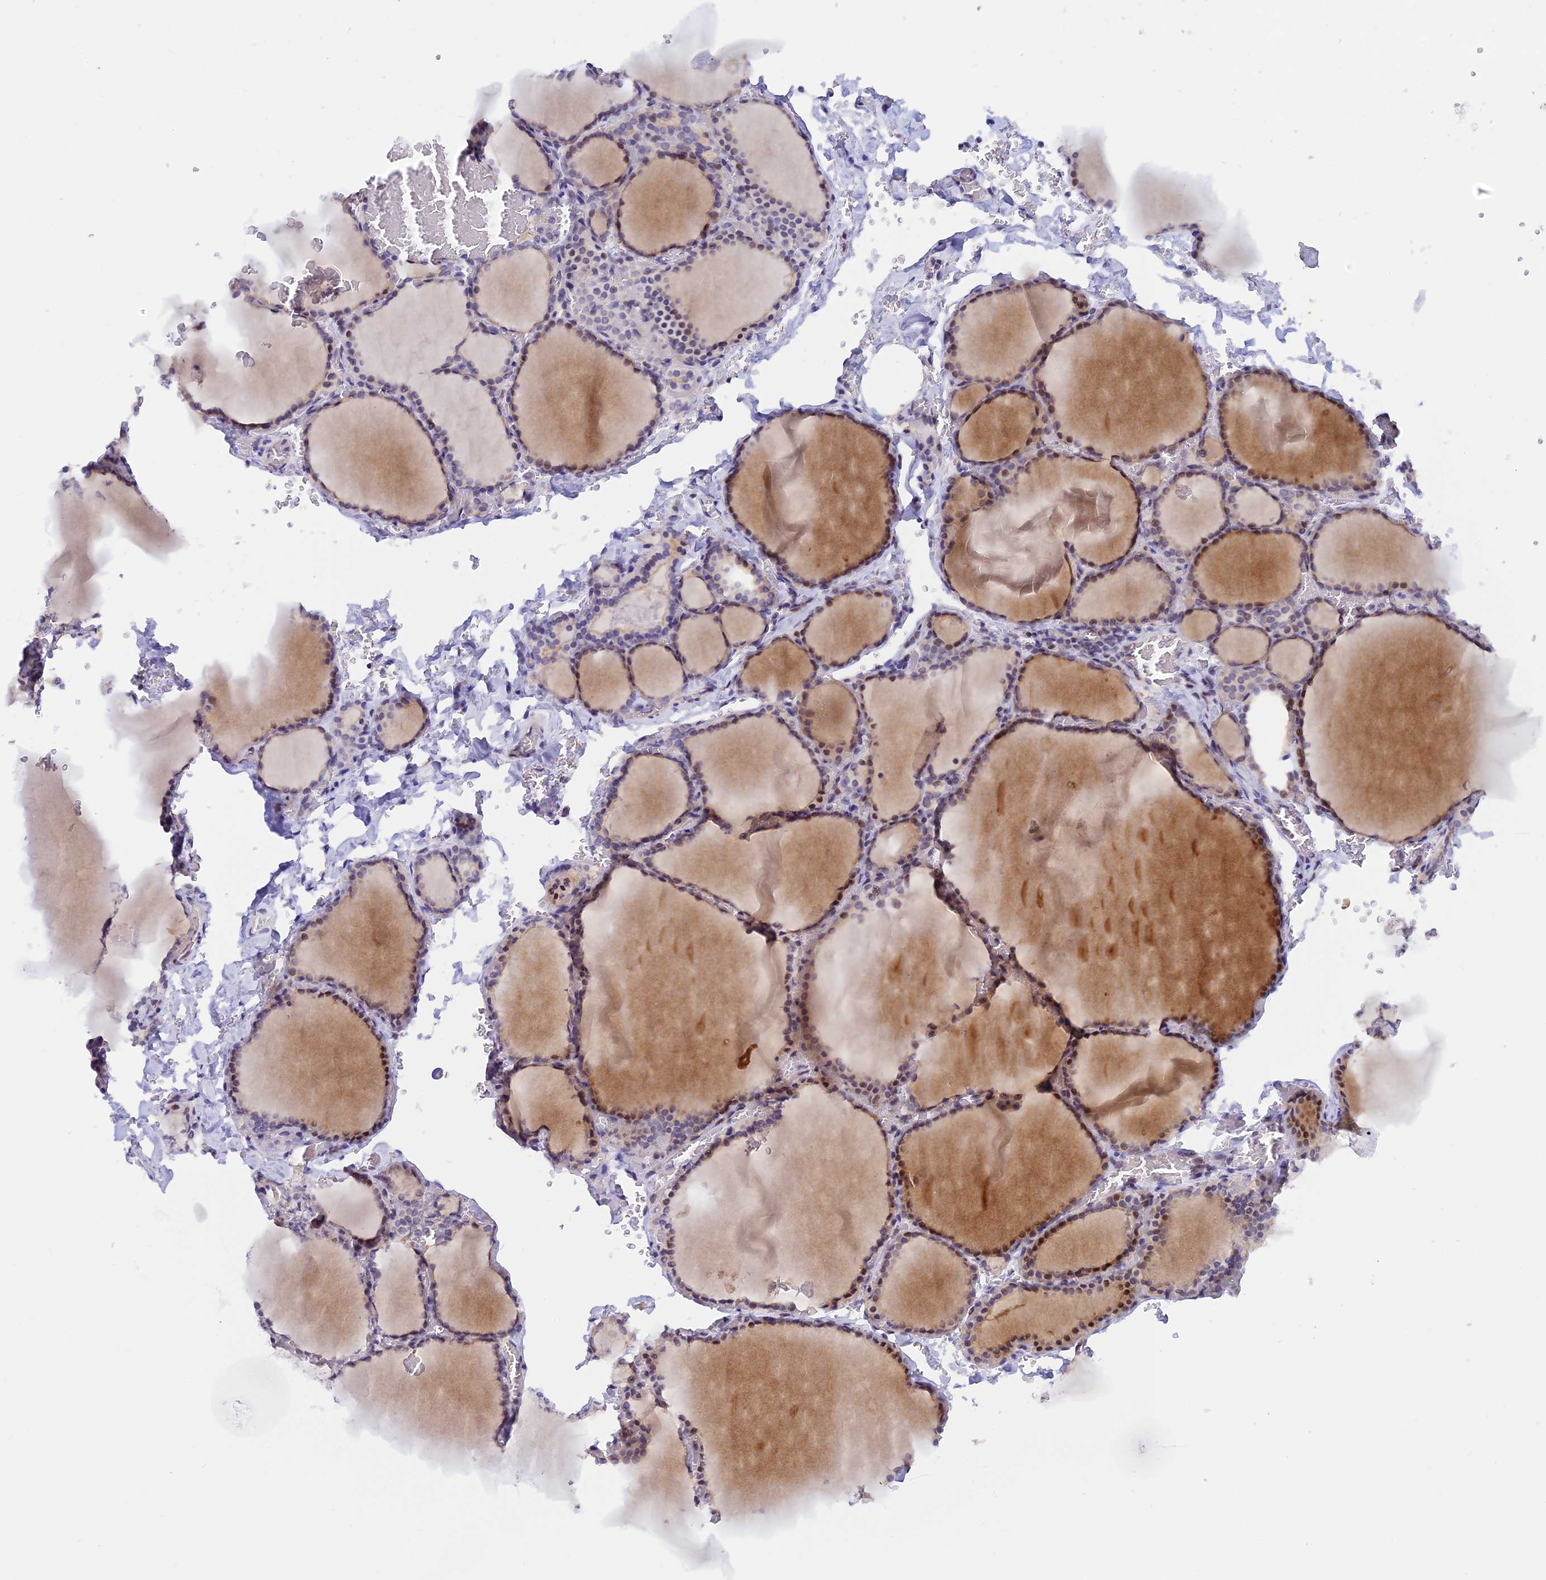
{"staining": {"intensity": "moderate", "quantity": "25%-75%", "location": "nuclear"}, "tissue": "thyroid gland", "cell_type": "Glandular cells", "image_type": "normal", "snomed": [{"axis": "morphology", "description": "Normal tissue, NOS"}, {"axis": "topography", "description": "Thyroid gland"}], "caption": "Approximately 25%-75% of glandular cells in benign human thyroid gland exhibit moderate nuclear protein expression as visualized by brown immunohistochemical staining.", "gene": "RASGEF1B", "patient": {"sex": "female", "age": 39}}